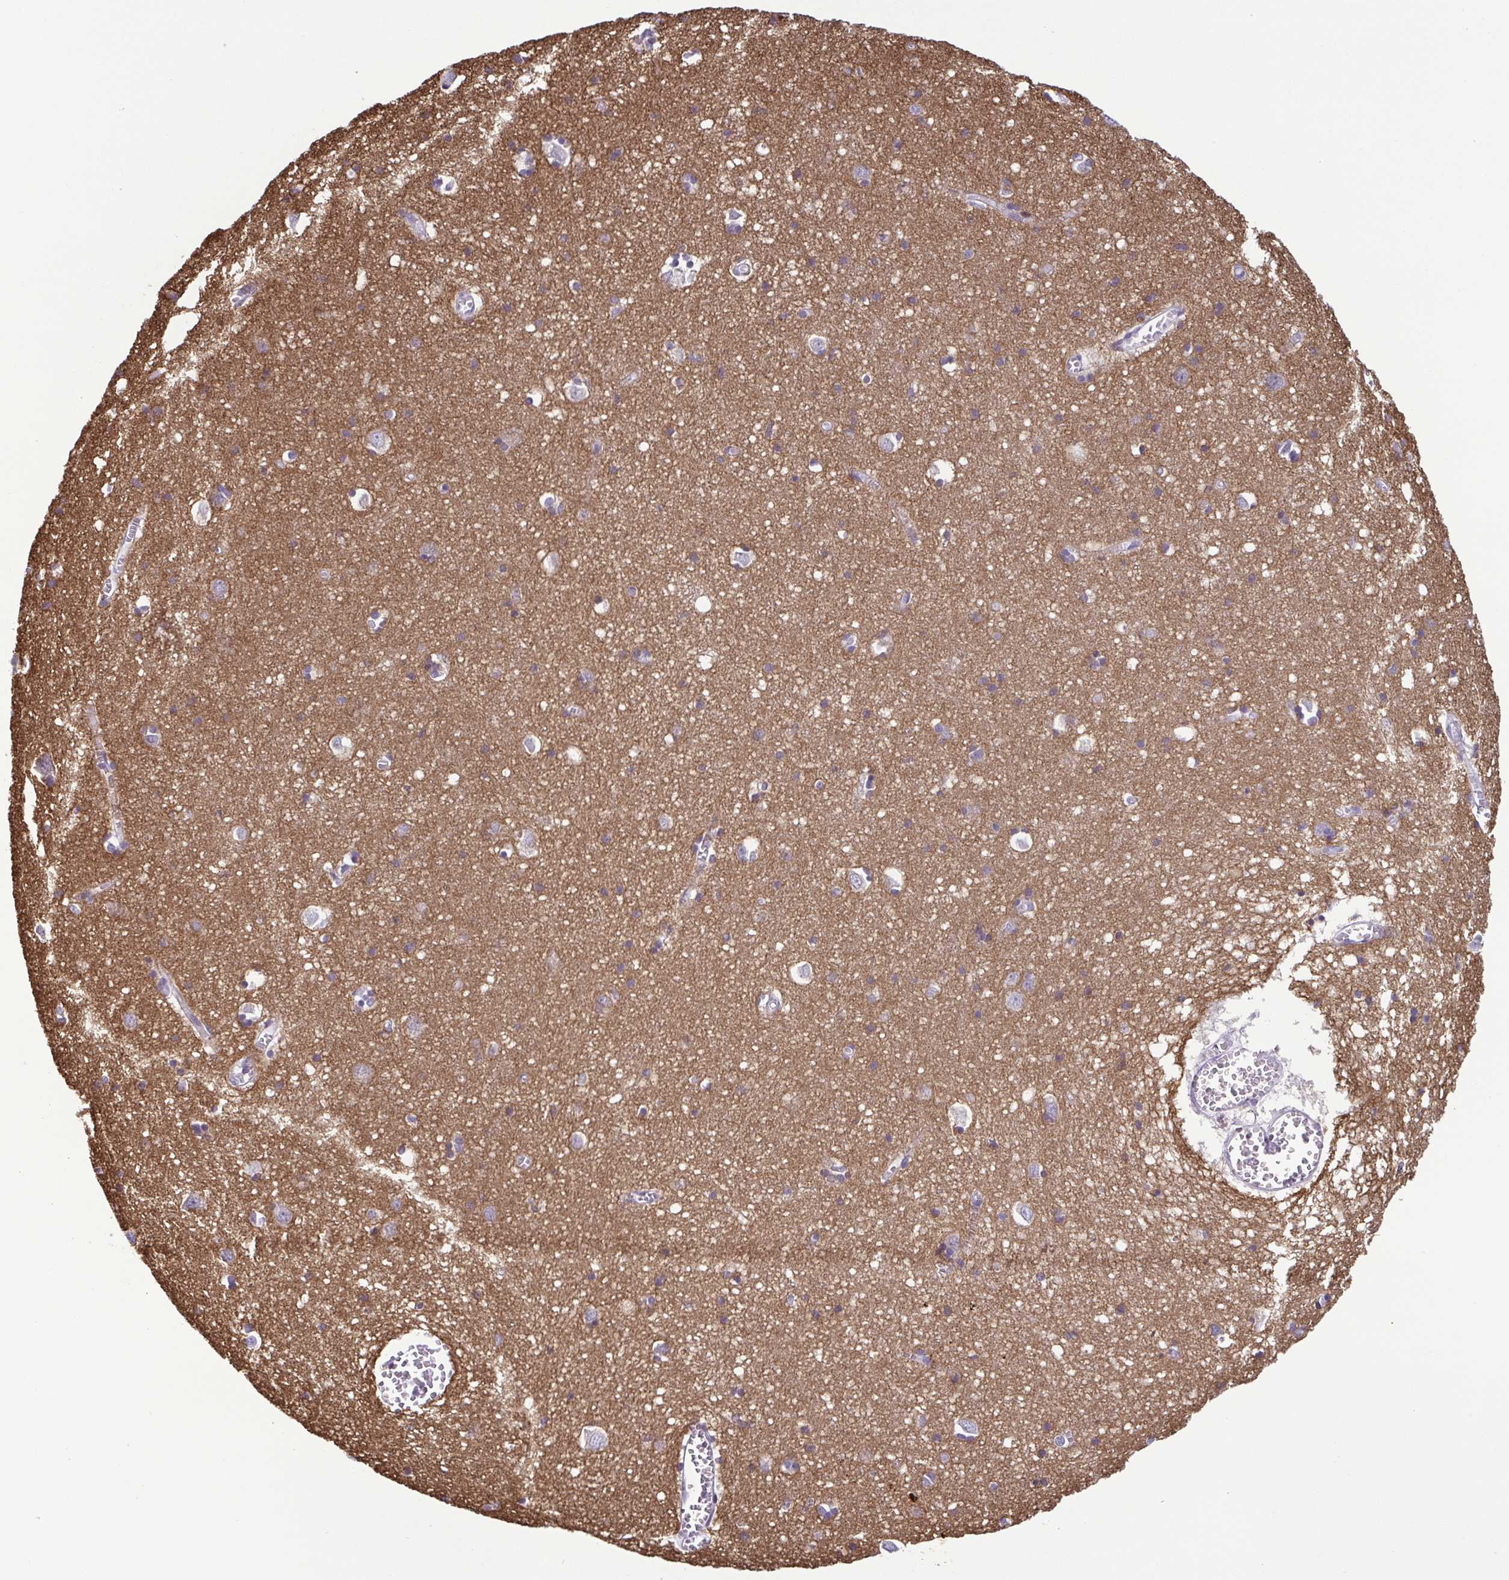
{"staining": {"intensity": "negative", "quantity": "none", "location": "none"}, "tissue": "cerebral cortex", "cell_type": "Endothelial cells", "image_type": "normal", "snomed": [{"axis": "morphology", "description": "Normal tissue, NOS"}, {"axis": "topography", "description": "Cerebral cortex"}], "caption": "Immunohistochemistry (IHC) histopathology image of normal cerebral cortex stained for a protein (brown), which reveals no positivity in endothelial cells.", "gene": "IRF1", "patient": {"sex": "male", "age": 70}}